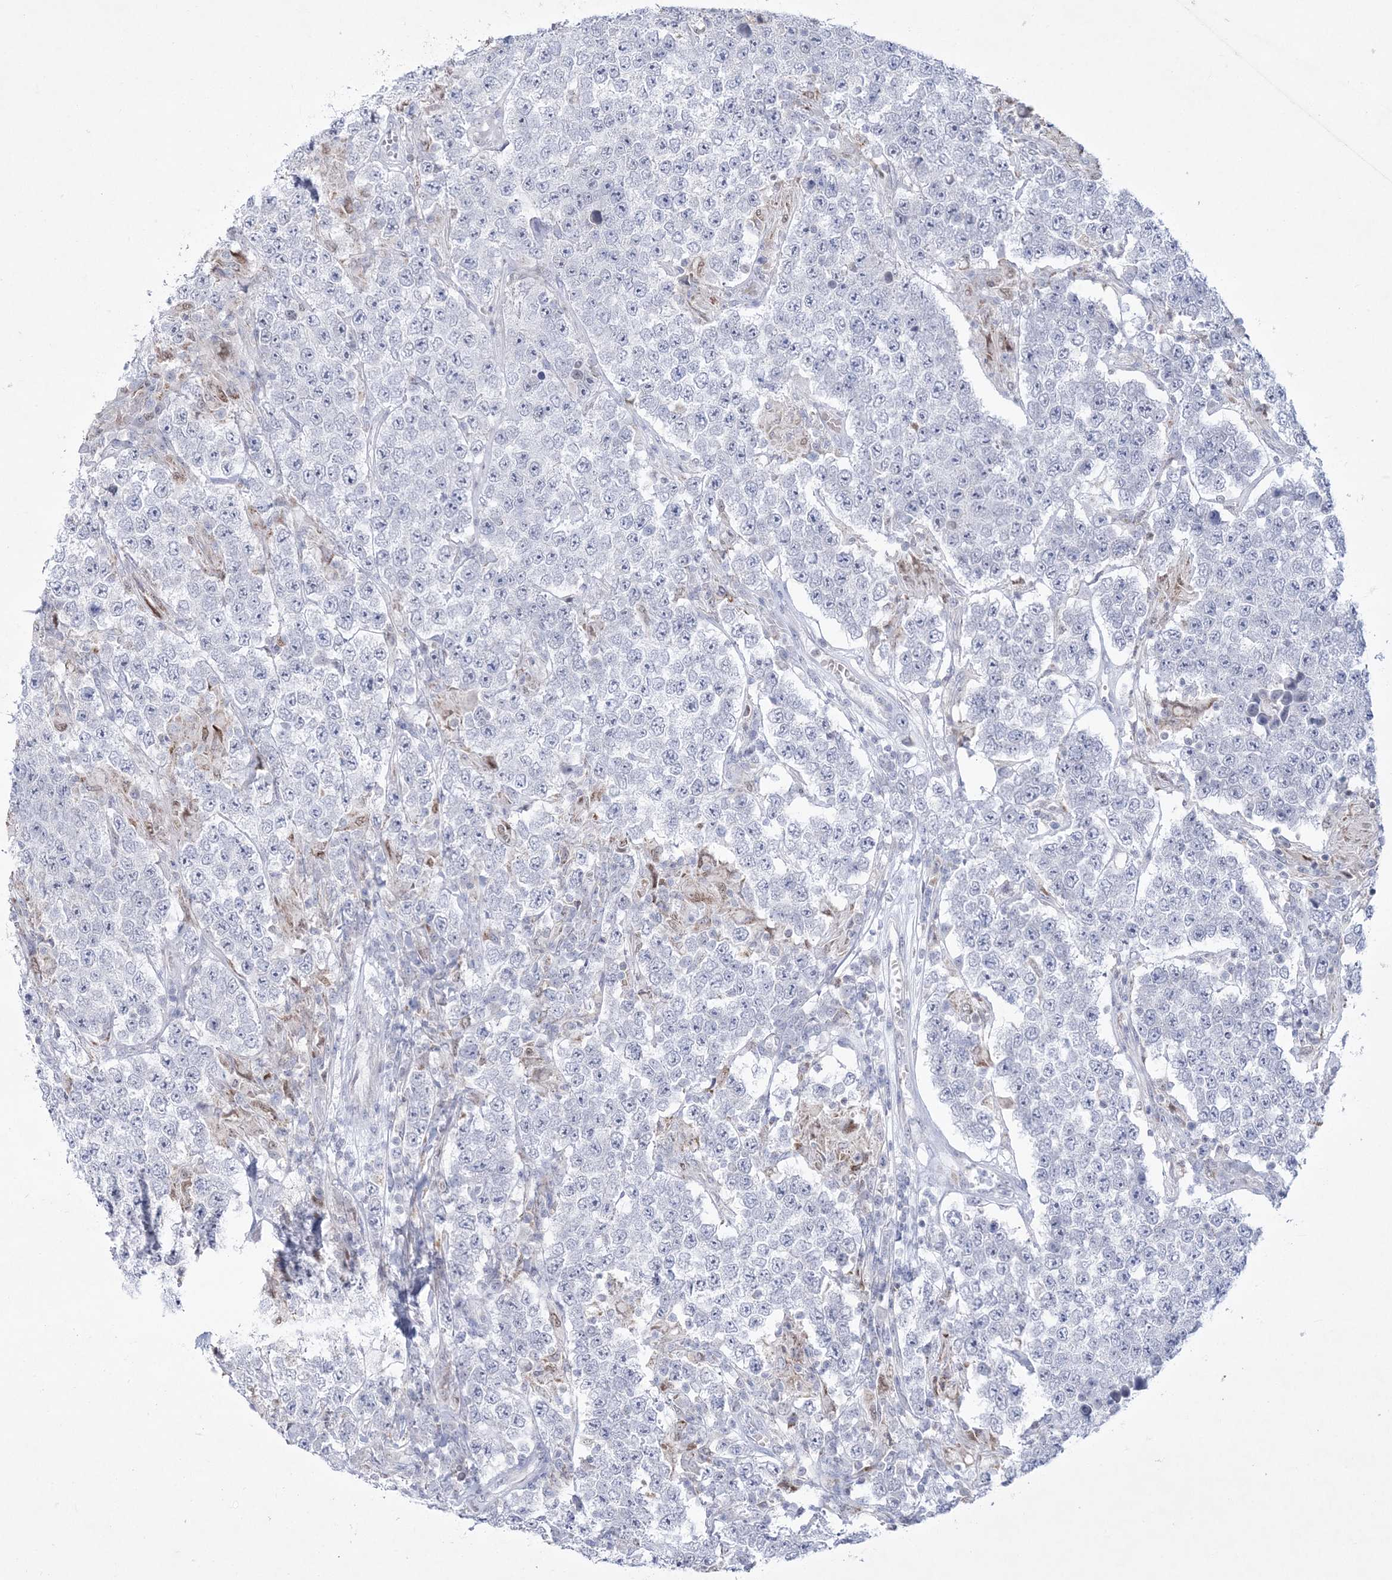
{"staining": {"intensity": "negative", "quantity": "none", "location": "none"}, "tissue": "testis cancer", "cell_type": "Tumor cells", "image_type": "cancer", "snomed": [{"axis": "morphology", "description": "Normal tissue, NOS"}, {"axis": "morphology", "description": "Urothelial carcinoma, High grade"}, {"axis": "morphology", "description": "Seminoma, NOS"}, {"axis": "morphology", "description": "Carcinoma, Embryonal, NOS"}, {"axis": "topography", "description": "Urinary bladder"}, {"axis": "topography", "description": "Testis"}], "caption": "There is no significant expression in tumor cells of testis embryonal carcinoma.", "gene": "WDR27", "patient": {"sex": "male", "age": 41}}